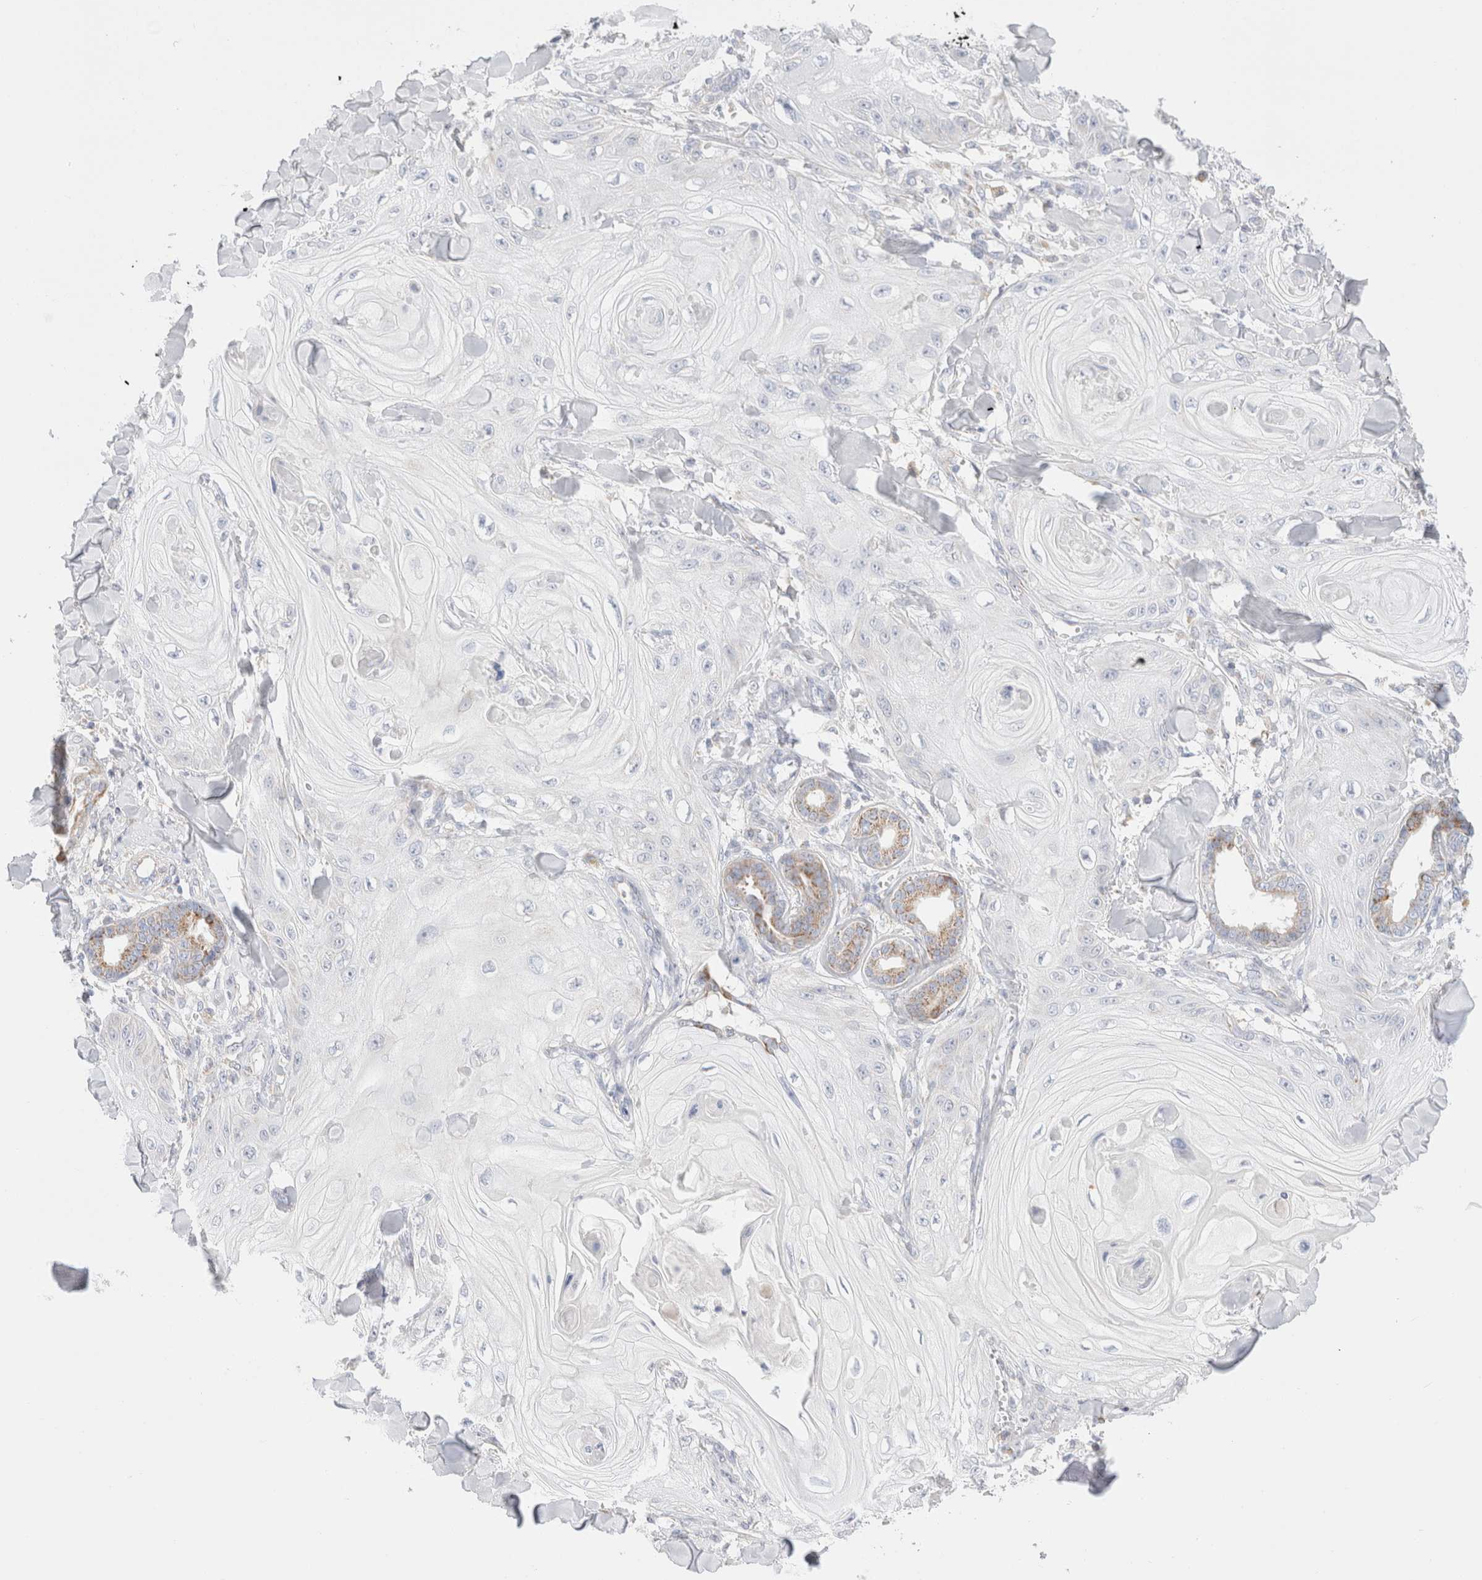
{"staining": {"intensity": "negative", "quantity": "none", "location": "none"}, "tissue": "skin cancer", "cell_type": "Tumor cells", "image_type": "cancer", "snomed": [{"axis": "morphology", "description": "Squamous cell carcinoma, NOS"}, {"axis": "topography", "description": "Skin"}], "caption": "The immunohistochemistry (IHC) micrograph has no significant positivity in tumor cells of skin cancer tissue.", "gene": "ATP6V1C1", "patient": {"sex": "male", "age": 74}}